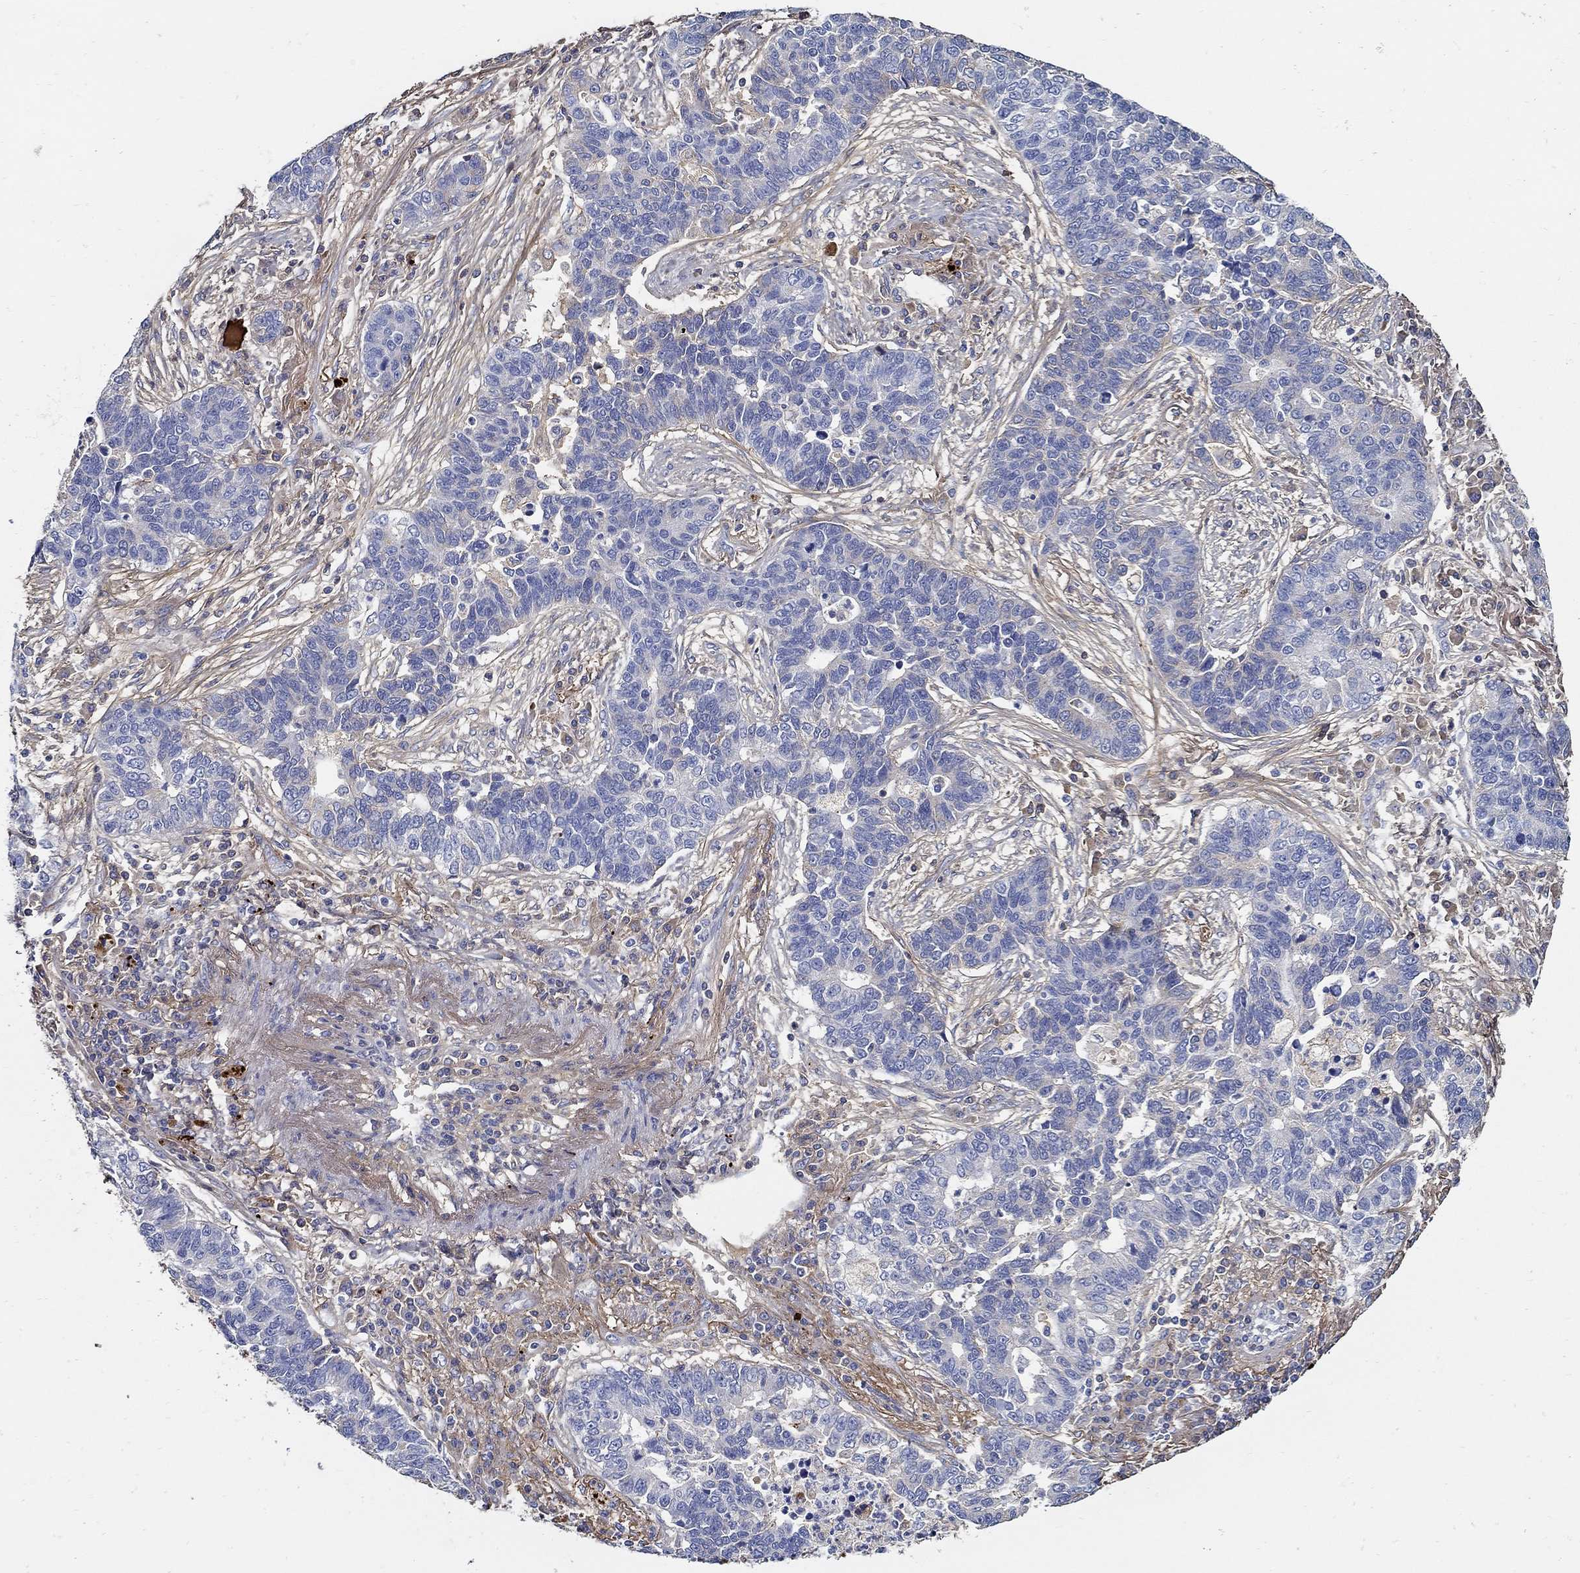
{"staining": {"intensity": "strong", "quantity": "<25%", "location": "cytoplasmic/membranous"}, "tissue": "lung cancer", "cell_type": "Tumor cells", "image_type": "cancer", "snomed": [{"axis": "morphology", "description": "Adenocarcinoma, NOS"}, {"axis": "topography", "description": "Lung"}], "caption": "A photomicrograph showing strong cytoplasmic/membranous staining in about <25% of tumor cells in lung cancer, as visualized by brown immunohistochemical staining.", "gene": "TGFBI", "patient": {"sex": "female", "age": 57}}